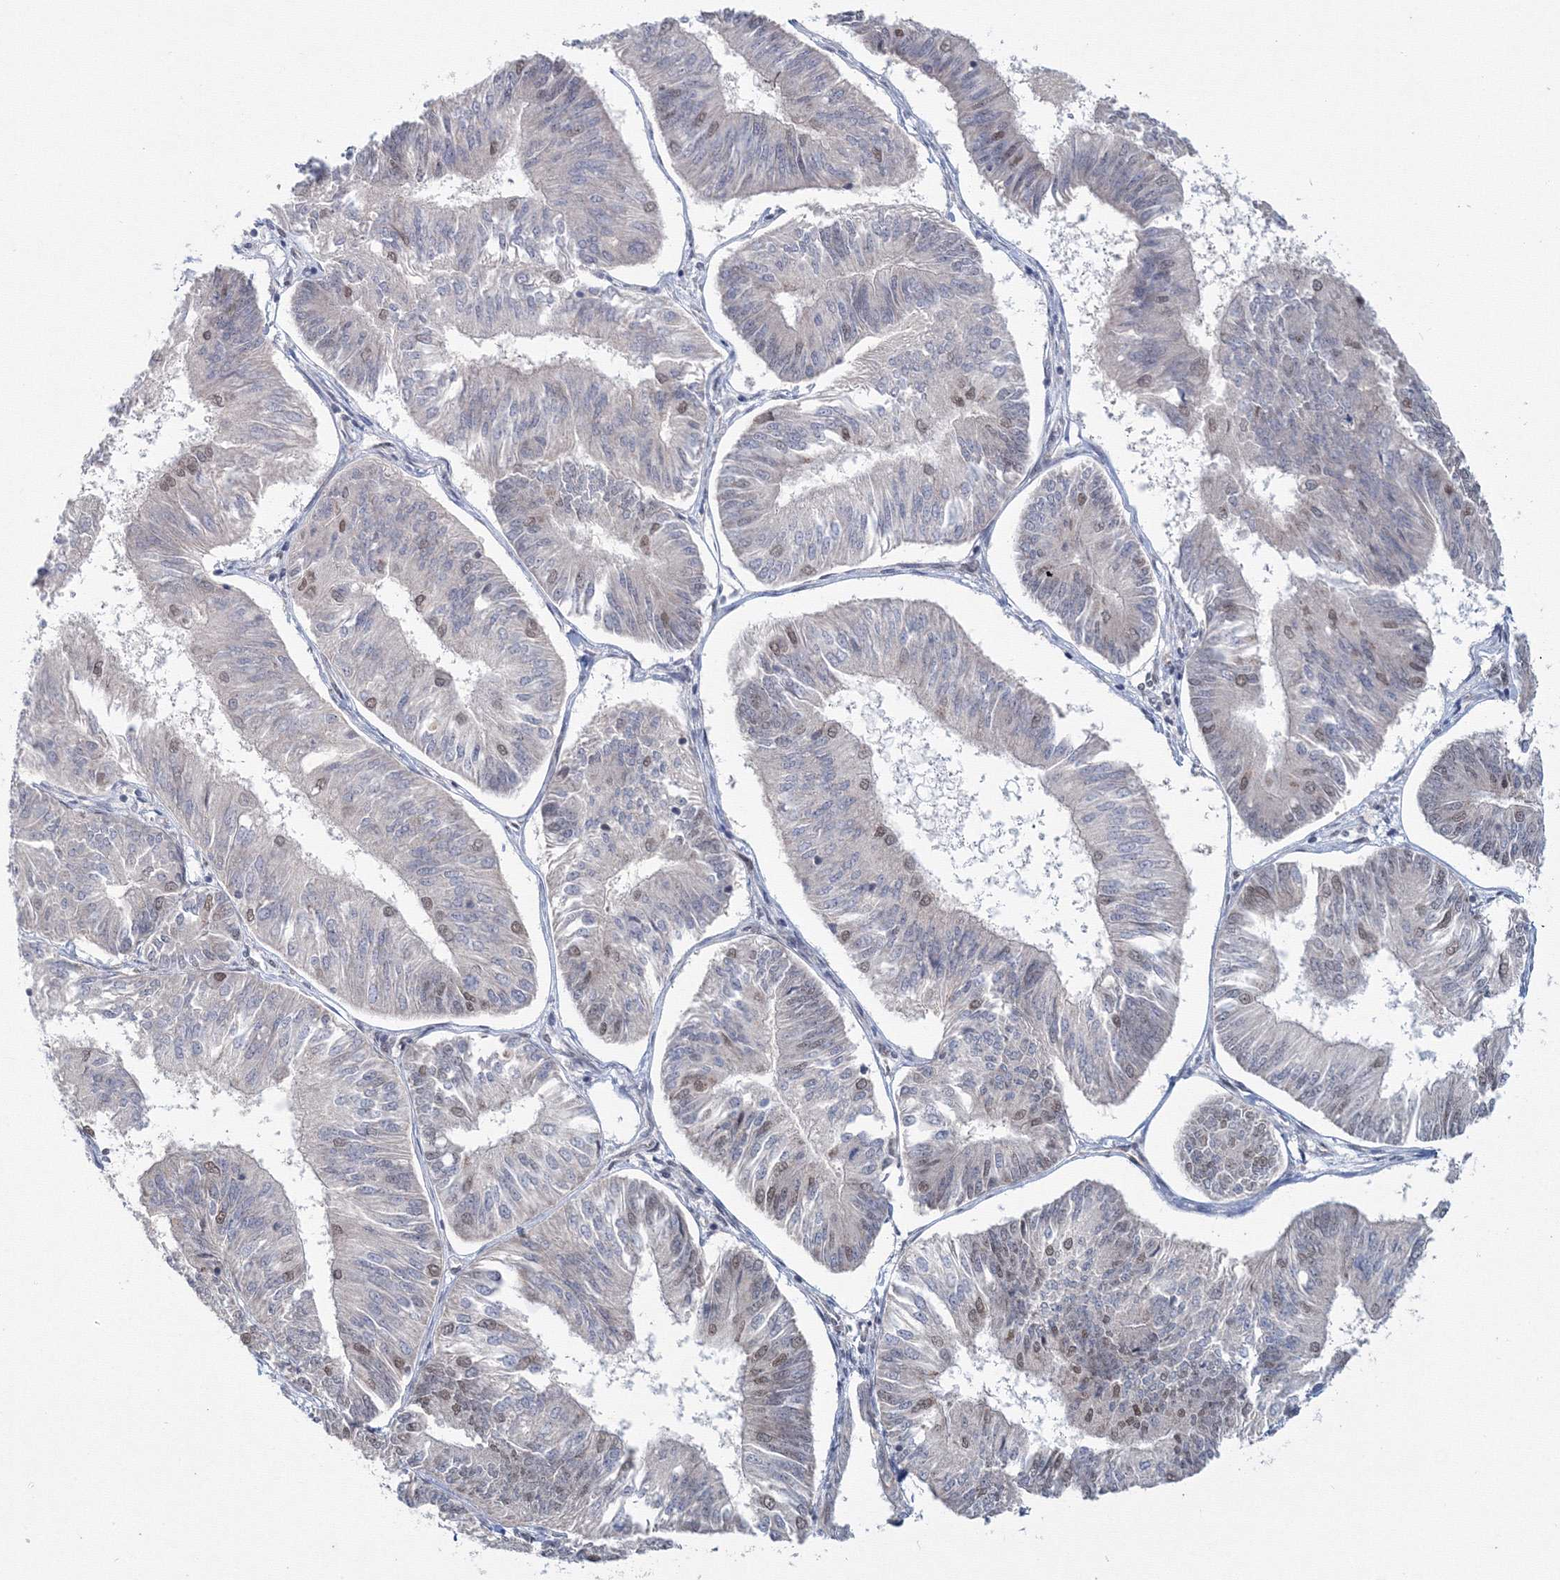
{"staining": {"intensity": "moderate", "quantity": "<25%", "location": "nuclear"}, "tissue": "endometrial cancer", "cell_type": "Tumor cells", "image_type": "cancer", "snomed": [{"axis": "morphology", "description": "Adenocarcinoma, NOS"}, {"axis": "topography", "description": "Endometrium"}], "caption": "IHC photomicrograph of neoplastic tissue: human endometrial cancer stained using IHC shows low levels of moderate protein expression localized specifically in the nuclear of tumor cells, appearing as a nuclear brown color.", "gene": "SF3B6", "patient": {"sex": "female", "age": 58}}